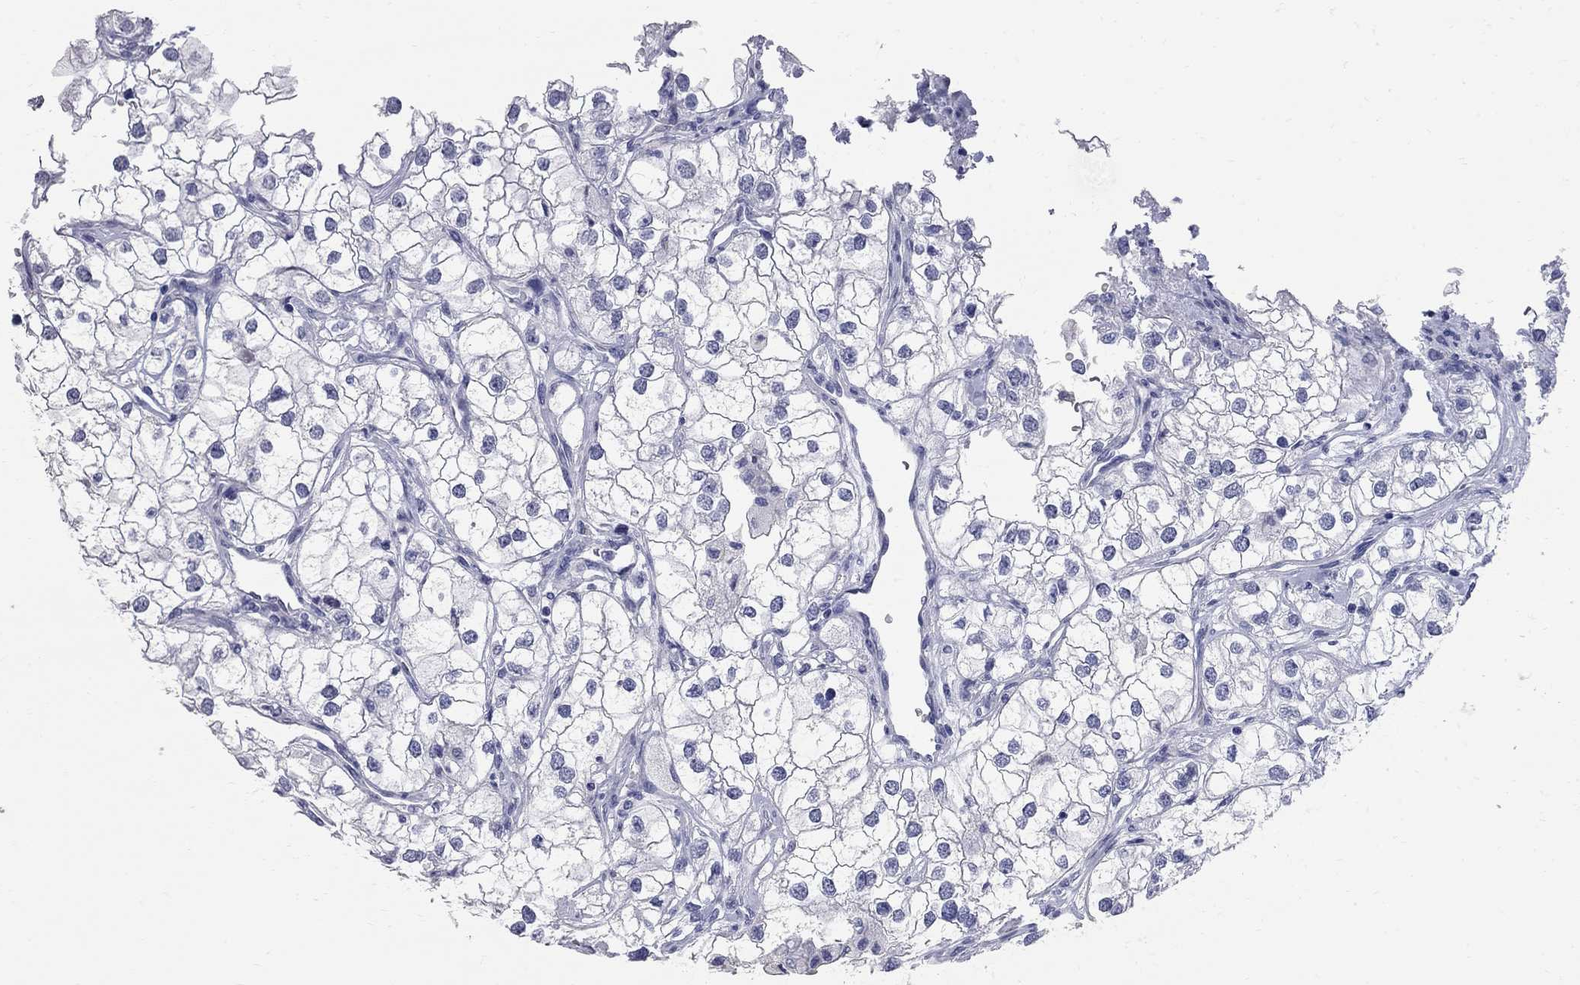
{"staining": {"intensity": "negative", "quantity": "none", "location": "none"}, "tissue": "renal cancer", "cell_type": "Tumor cells", "image_type": "cancer", "snomed": [{"axis": "morphology", "description": "Adenocarcinoma, NOS"}, {"axis": "topography", "description": "Kidney"}], "caption": "Image shows no protein expression in tumor cells of renal cancer (adenocarcinoma) tissue.", "gene": "BPIFB1", "patient": {"sex": "male", "age": 59}}